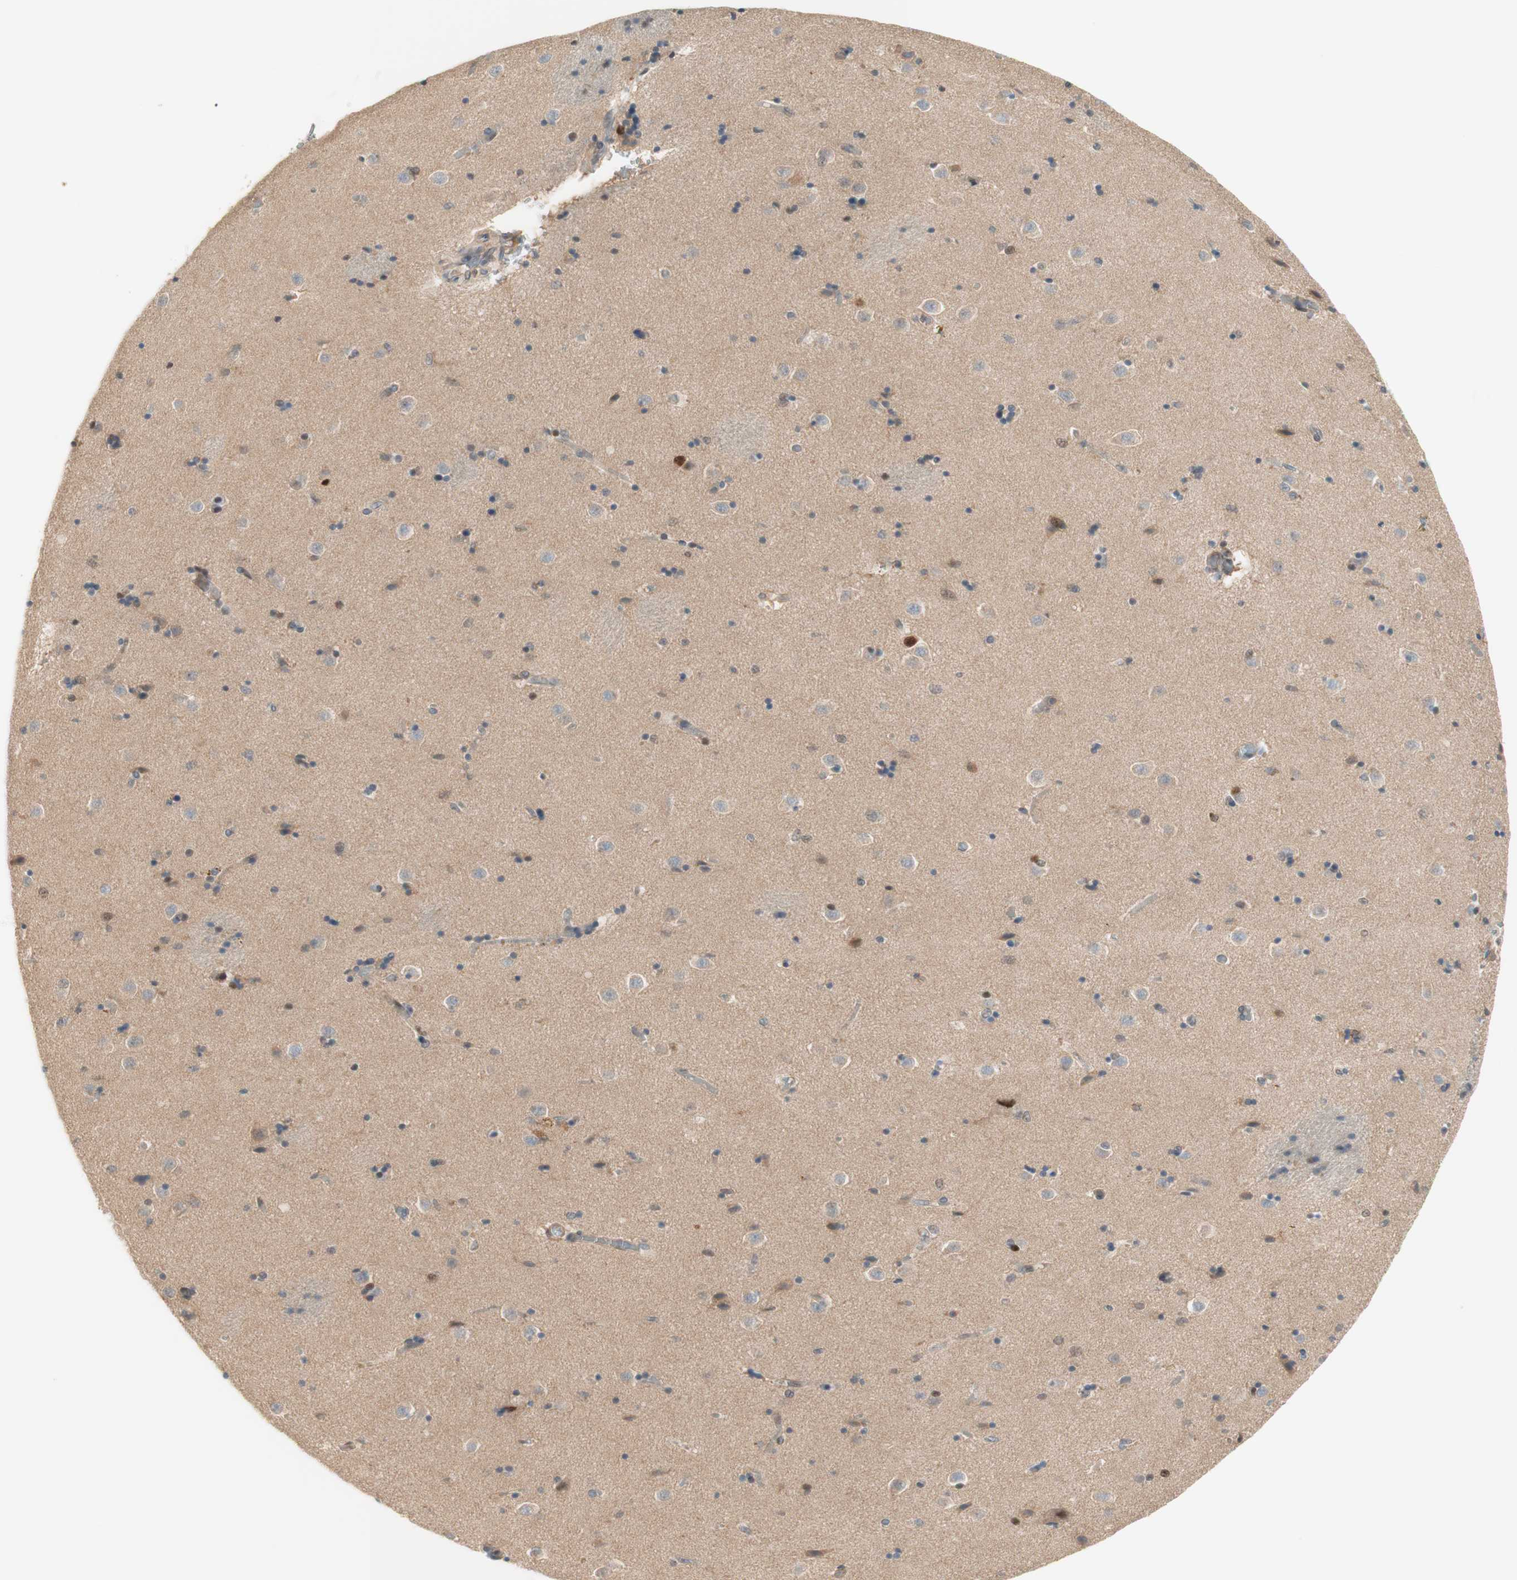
{"staining": {"intensity": "moderate", "quantity": "<25%", "location": "cytoplasmic/membranous"}, "tissue": "caudate", "cell_type": "Glial cells", "image_type": "normal", "snomed": [{"axis": "morphology", "description": "Normal tissue, NOS"}, {"axis": "topography", "description": "Lateral ventricle wall"}], "caption": "Glial cells reveal moderate cytoplasmic/membranous staining in about <25% of cells in benign caudate.", "gene": "RFNG", "patient": {"sex": "female", "age": 54}}